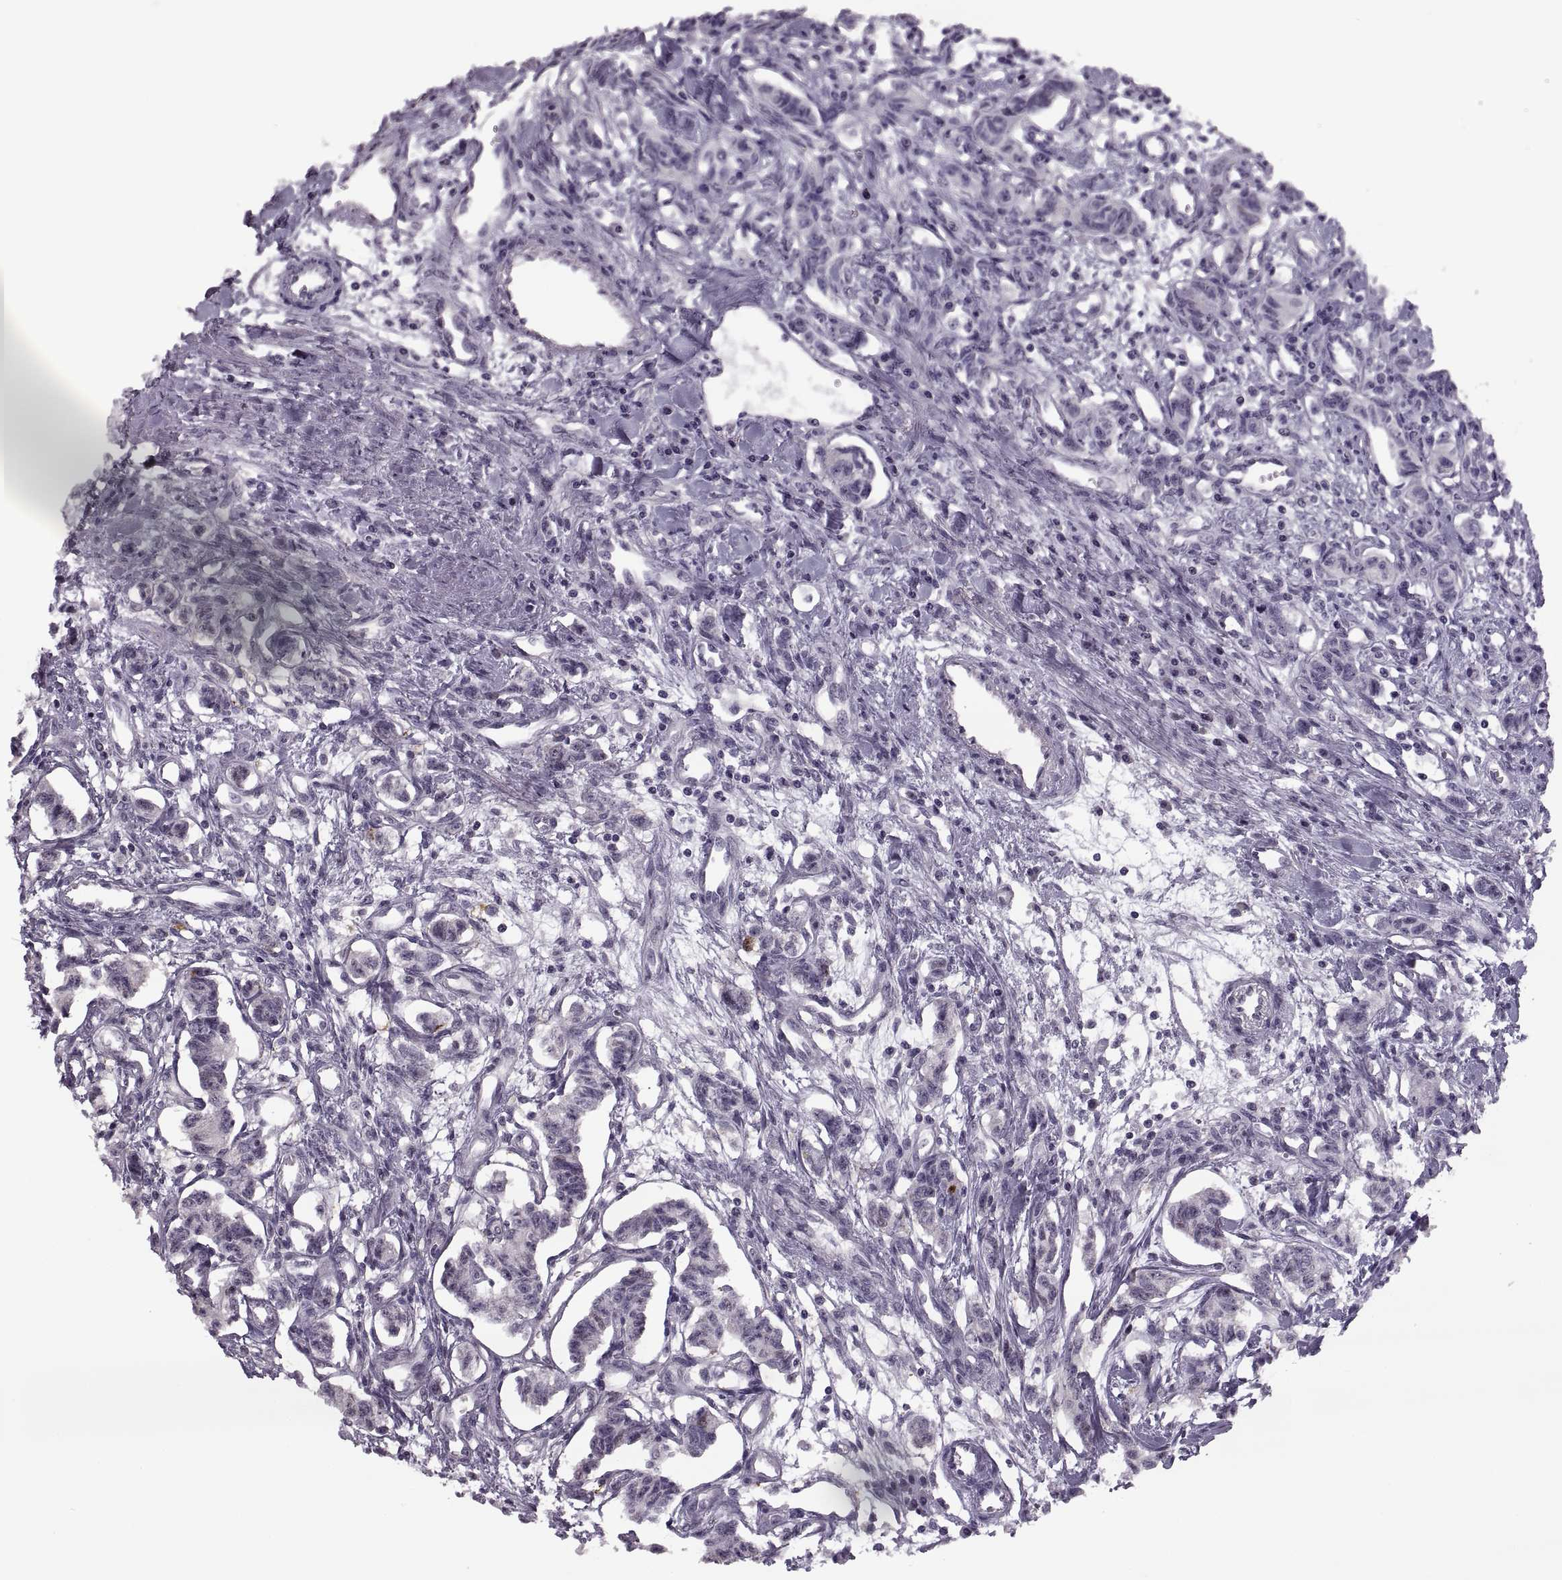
{"staining": {"intensity": "negative", "quantity": "none", "location": "none"}, "tissue": "carcinoid", "cell_type": "Tumor cells", "image_type": "cancer", "snomed": [{"axis": "morphology", "description": "Carcinoid, malignant, NOS"}, {"axis": "topography", "description": "Kidney"}], "caption": "A high-resolution image shows IHC staining of carcinoid (malignant), which shows no significant expression in tumor cells.", "gene": "PAGE5", "patient": {"sex": "female", "age": 41}}